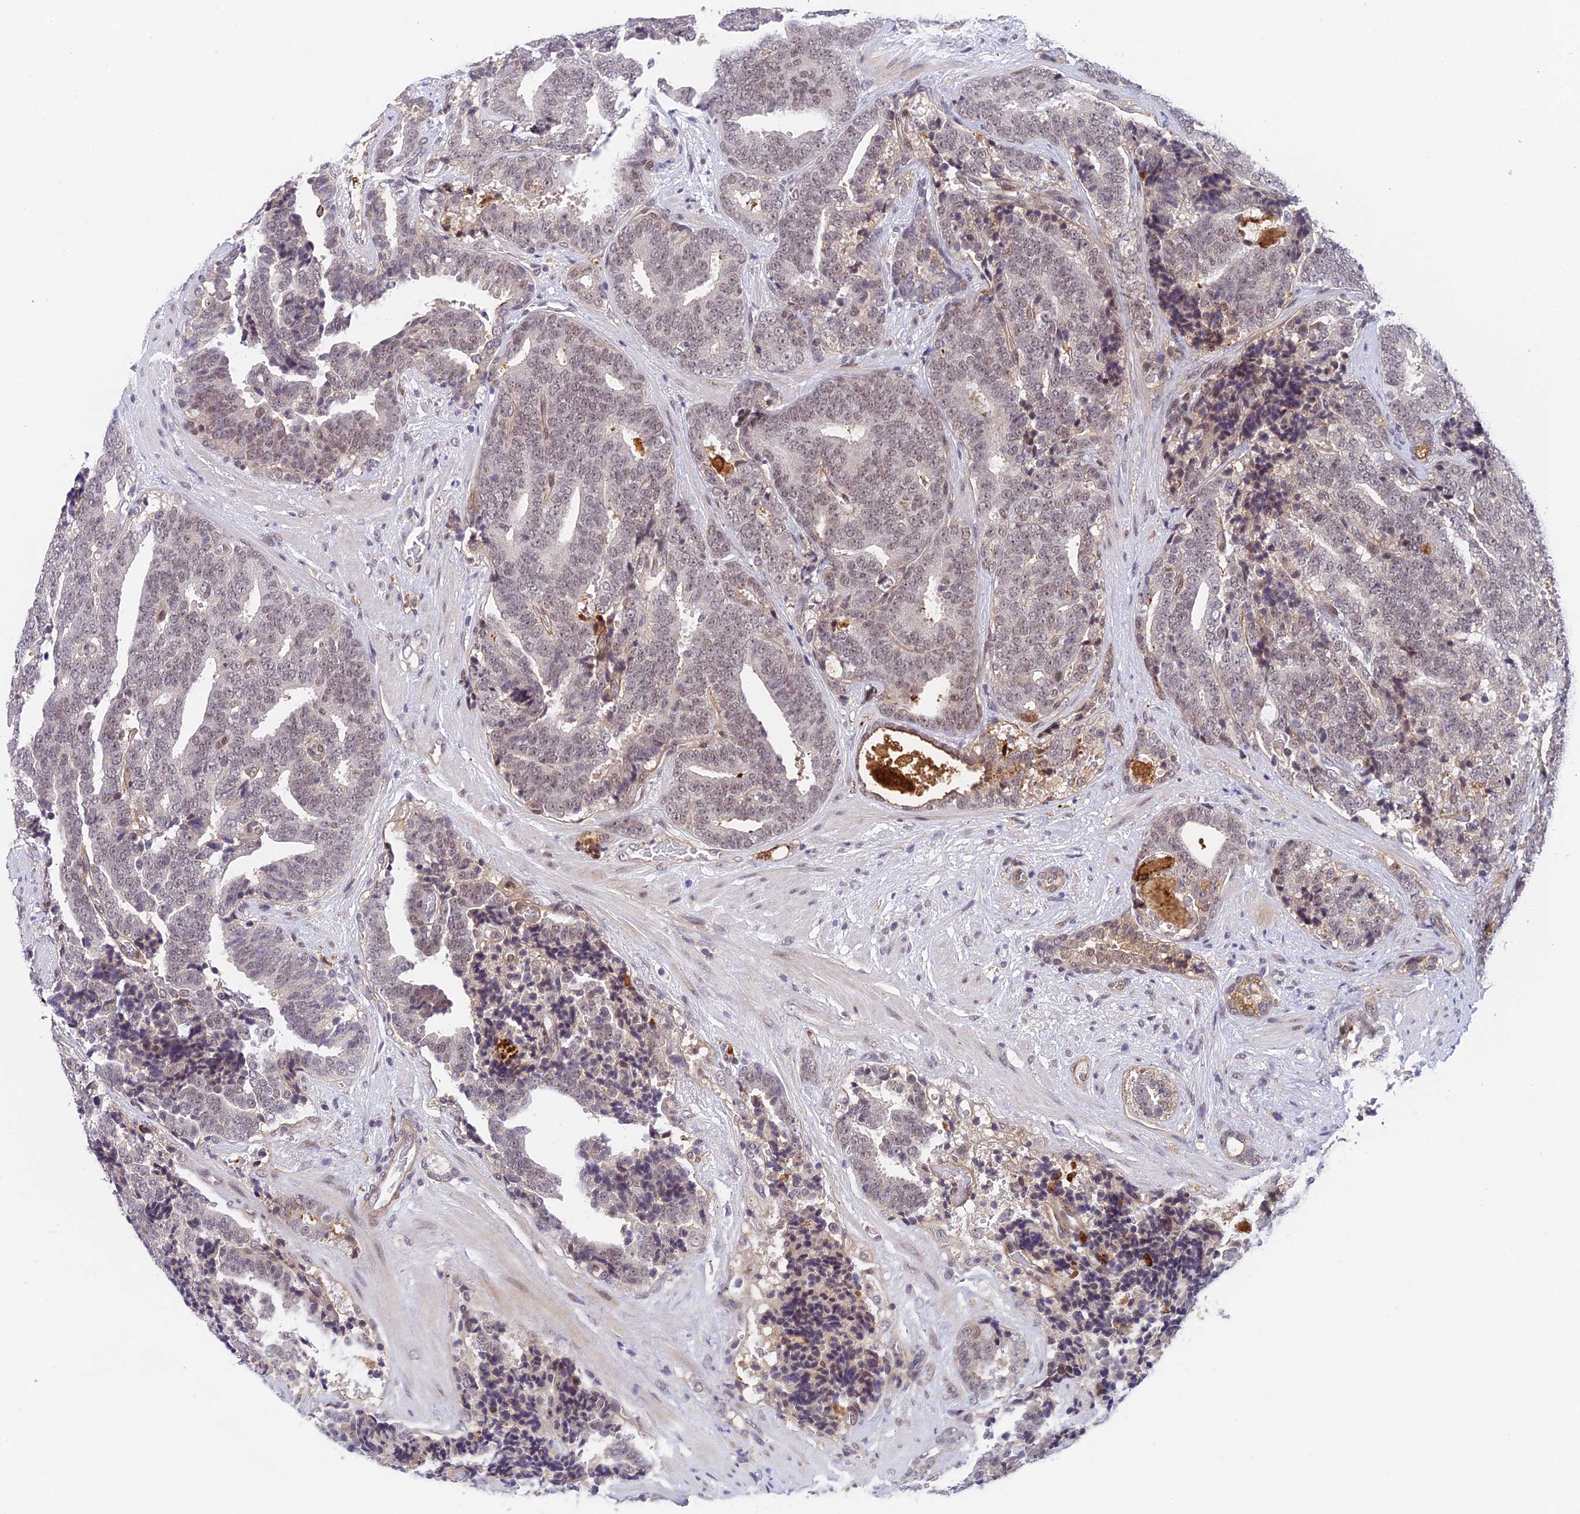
{"staining": {"intensity": "strong", "quantity": "<25%", "location": "cytoplasmic/membranous"}, "tissue": "prostate cancer", "cell_type": "Tumor cells", "image_type": "cancer", "snomed": [{"axis": "morphology", "description": "Adenocarcinoma, High grade"}, {"axis": "topography", "description": "Prostate and seminal vesicle, NOS"}], "caption": "Protein expression analysis of prostate cancer exhibits strong cytoplasmic/membranous staining in approximately <25% of tumor cells. (DAB IHC with brightfield microscopy, high magnification).", "gene": "NSMCE1", "patient": {"sex": "male", "age": 67}}